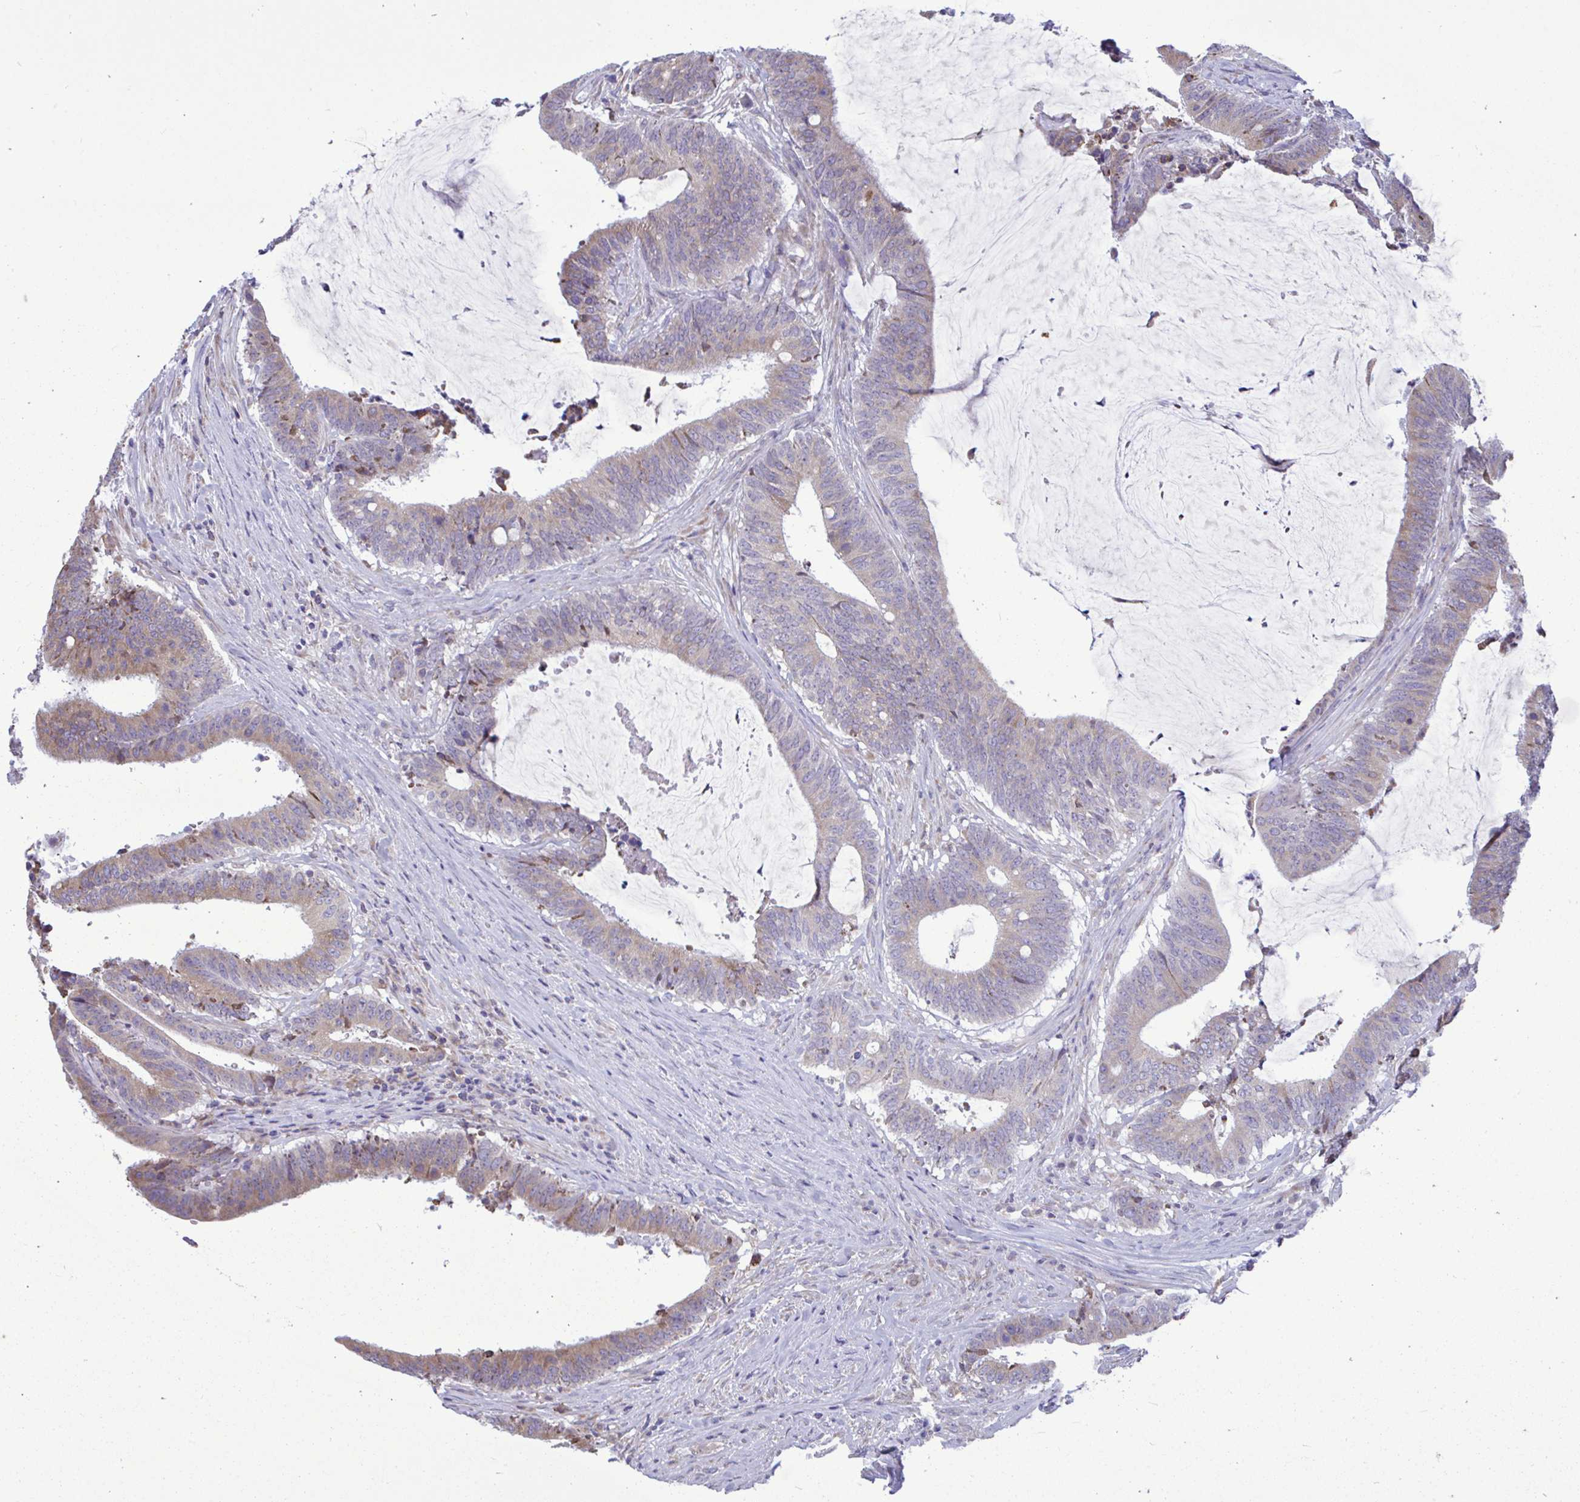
{"staining": {"intensity": "moderate", "quantity": "25%-75%", "location": "cytoplasmic/membranous"}, "tissue": "colorectal cancer", "cell_type": "Tumor cells", "image_type": "cancer", "snomed": [{"axis": "morphology", "description": "Adenocarcinoma, NOS"}, {"axis": "topography", "description": "Colon"}], "caption": "High-magnification brightfield microscopy of colorectal cancer stained with DAB (brown) and counterstained with hematoxylin (blue). tumor cells exhibit moderate cytoplasmic/membranous positivity is seen in about25%-75% of cells.", "gene": "PIGK", "patient": {"sex": "female", "age": 43}}